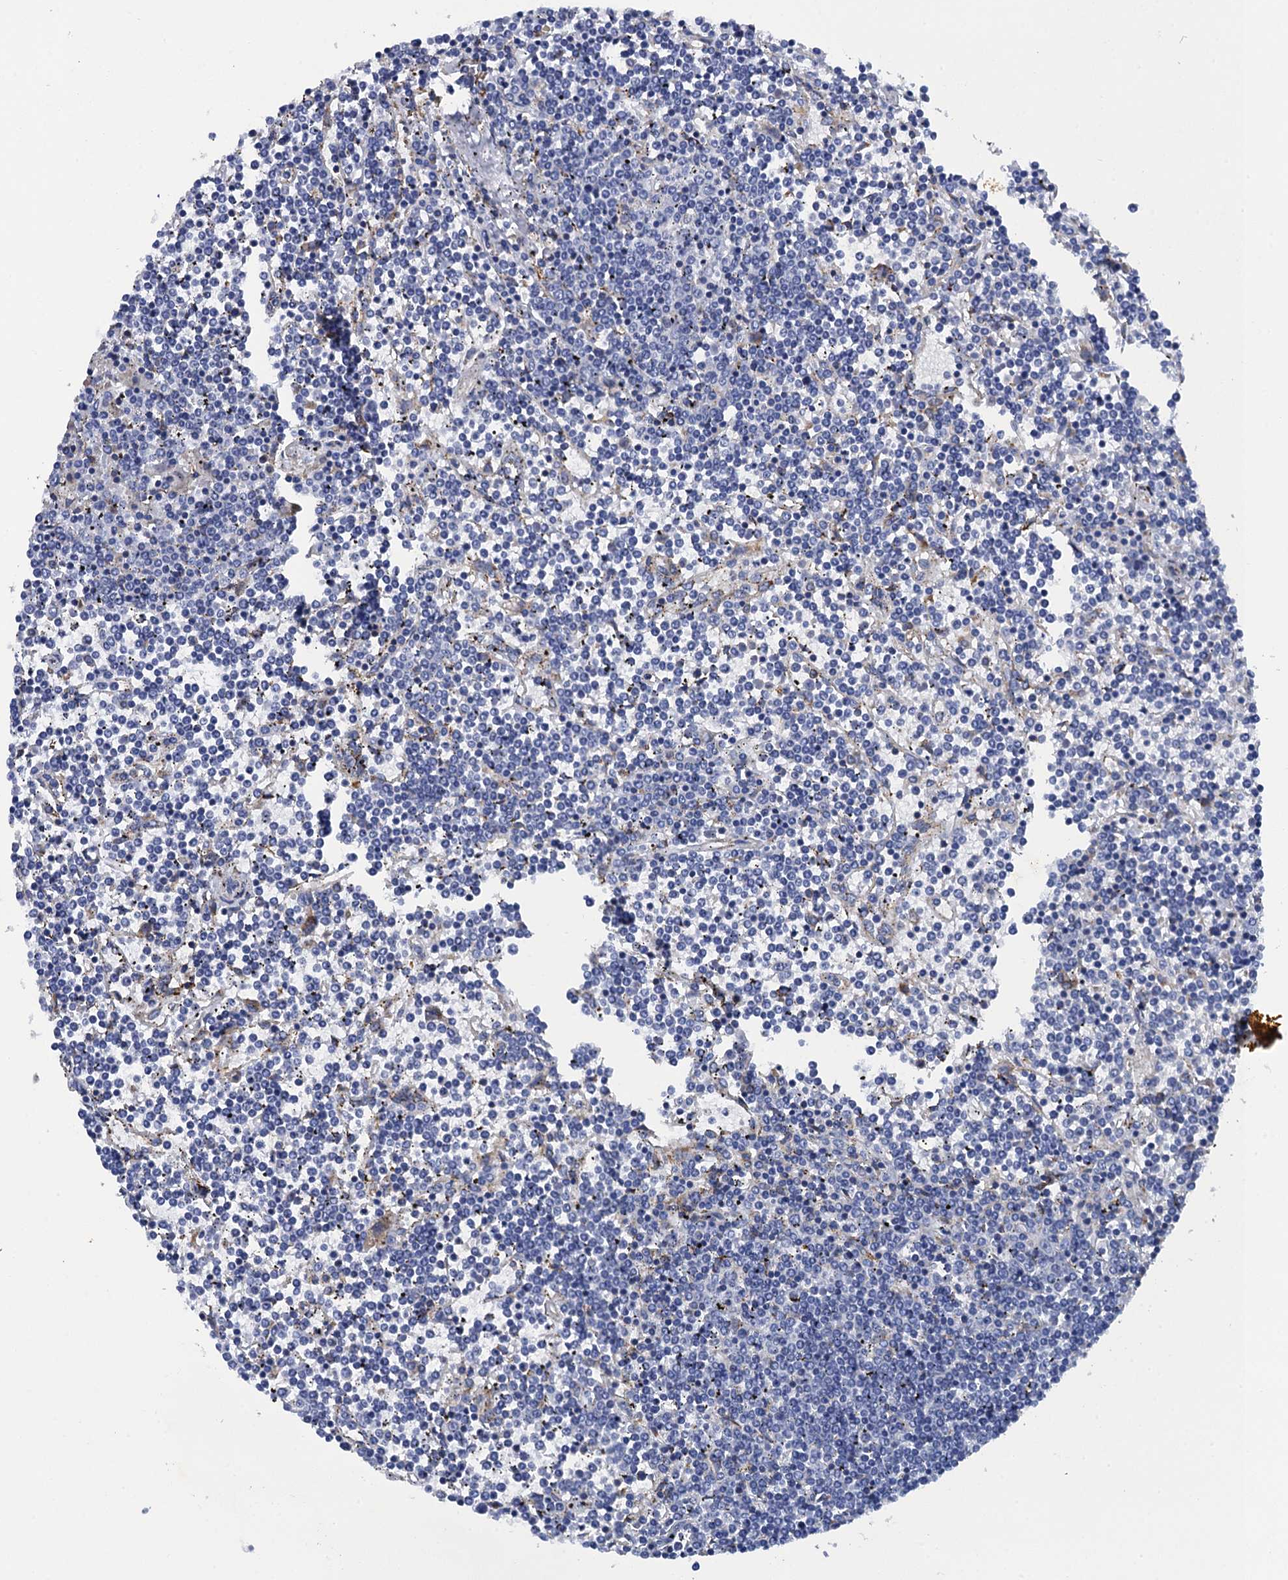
{"staining": {"intensity": "negative", "quantity": "none", "location": "none"}, "tissue": "lymphoma", "cell_type": "Tumor cells", "image_type": "cancer", "snomed": [{"axis": "morphology", "description": "Malignant lymphoma, non-Hodgkin's type, Low grade"}, {"axis": "topography", "description": "Spleen"}], "caption": "Immunohistochemistry of lymphoma reveals no expression in tumor cells.", "gene": "POGLUT3", "patient": {"sex": "female", "age": 19}}